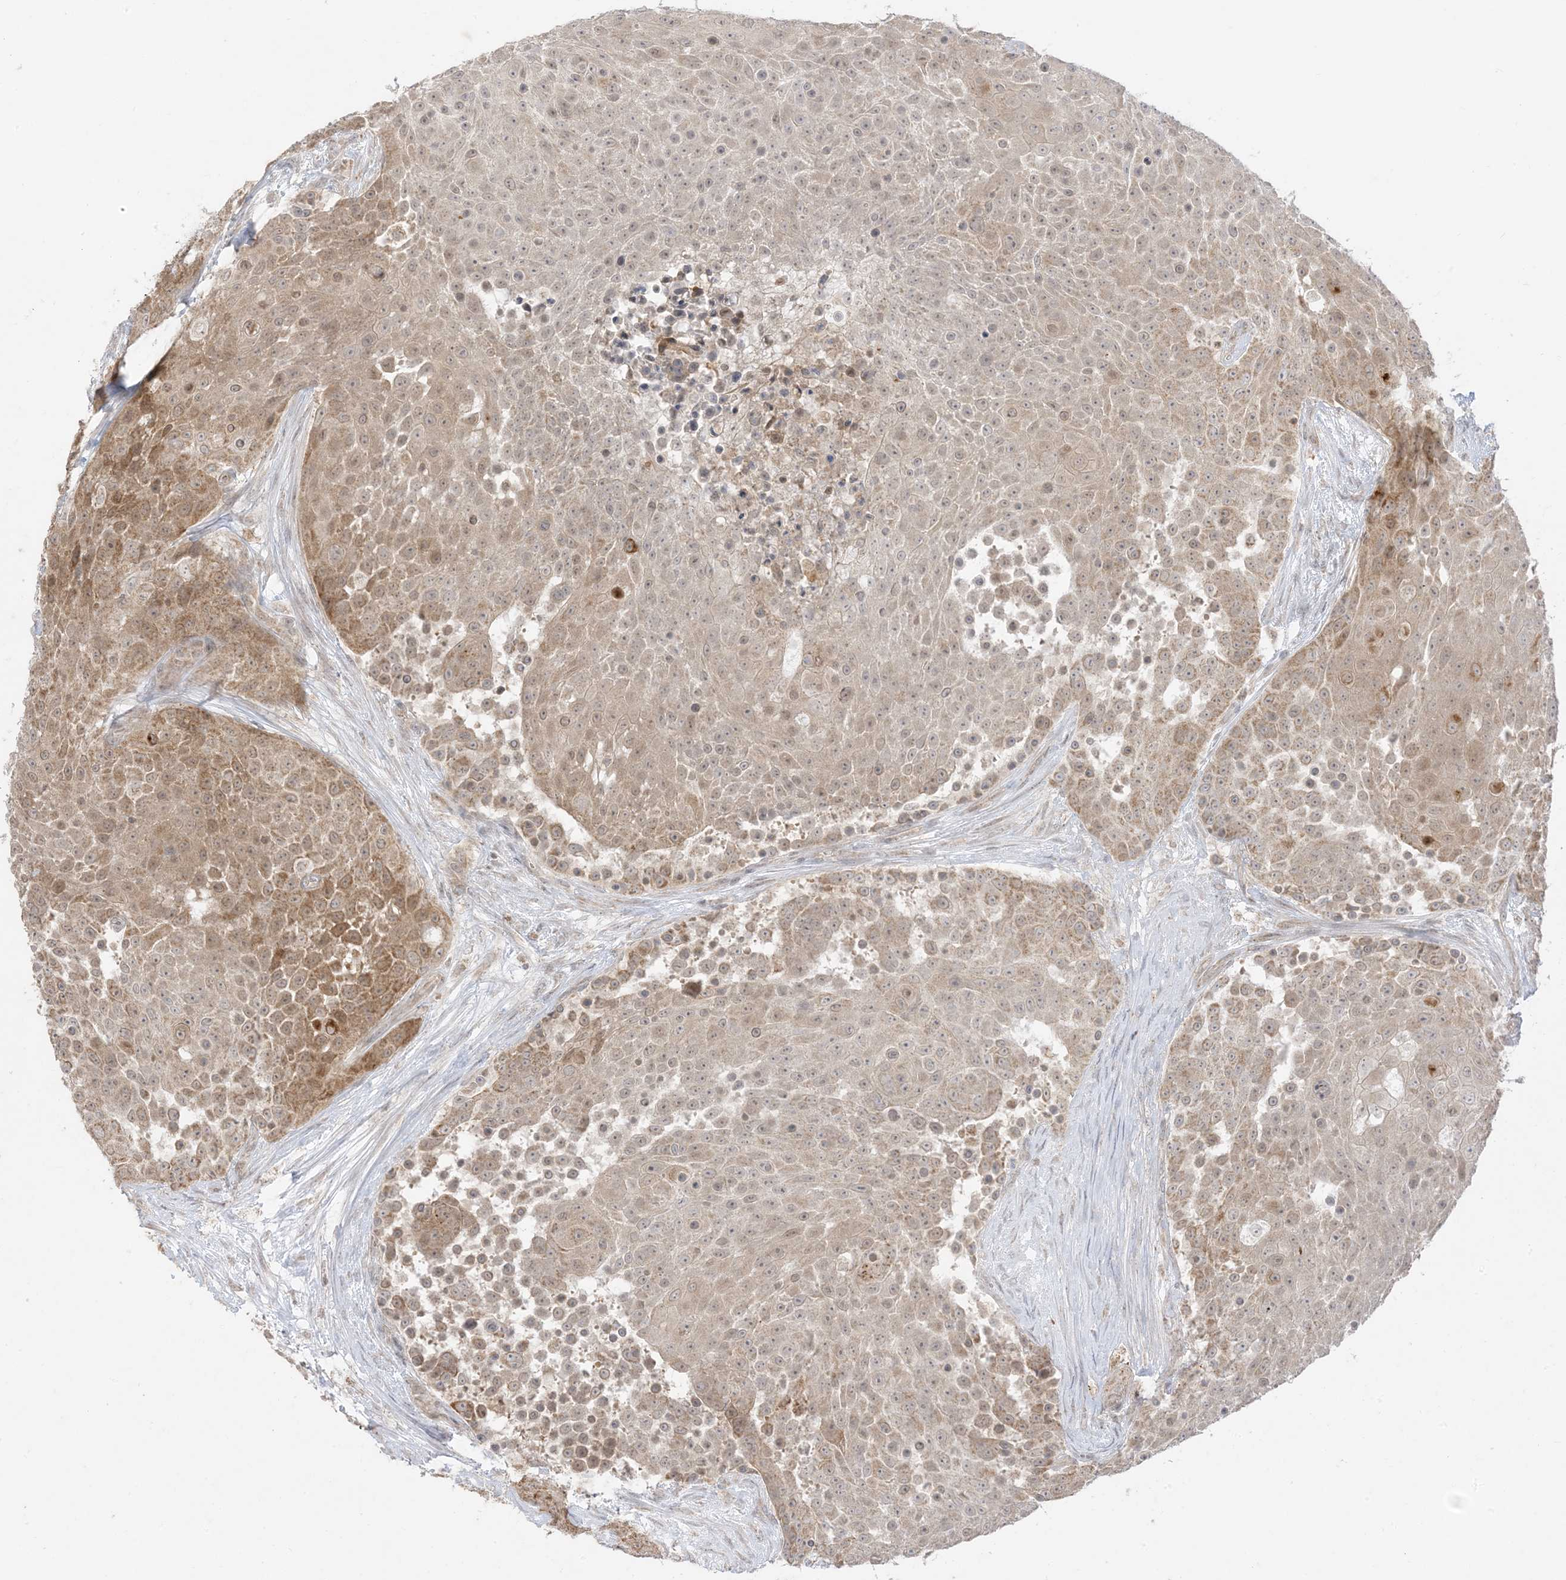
{"staining": {"intensity": "moderate", "quantity": "25%-75%", "location": "cytoplasmic/membranous"}, "tissue": "urothelial cancer", "cell_type": "Tumor cells", "image_type": "cancer", "snomed": [{"axis": "morphology", "description": "Urothelial carcinoma, High grade"}, {"axis": "topography", "description": "Urinary bladder"}], "caption": "Immunohistochemical staining of urothelial cancer reveals medium levels of moderate cytoplasmic/membranous protein expression in approximately 25%-75% of tumor cells.", "gene": "KANSL3", "patient": {"sex": "female", "age": 63}}